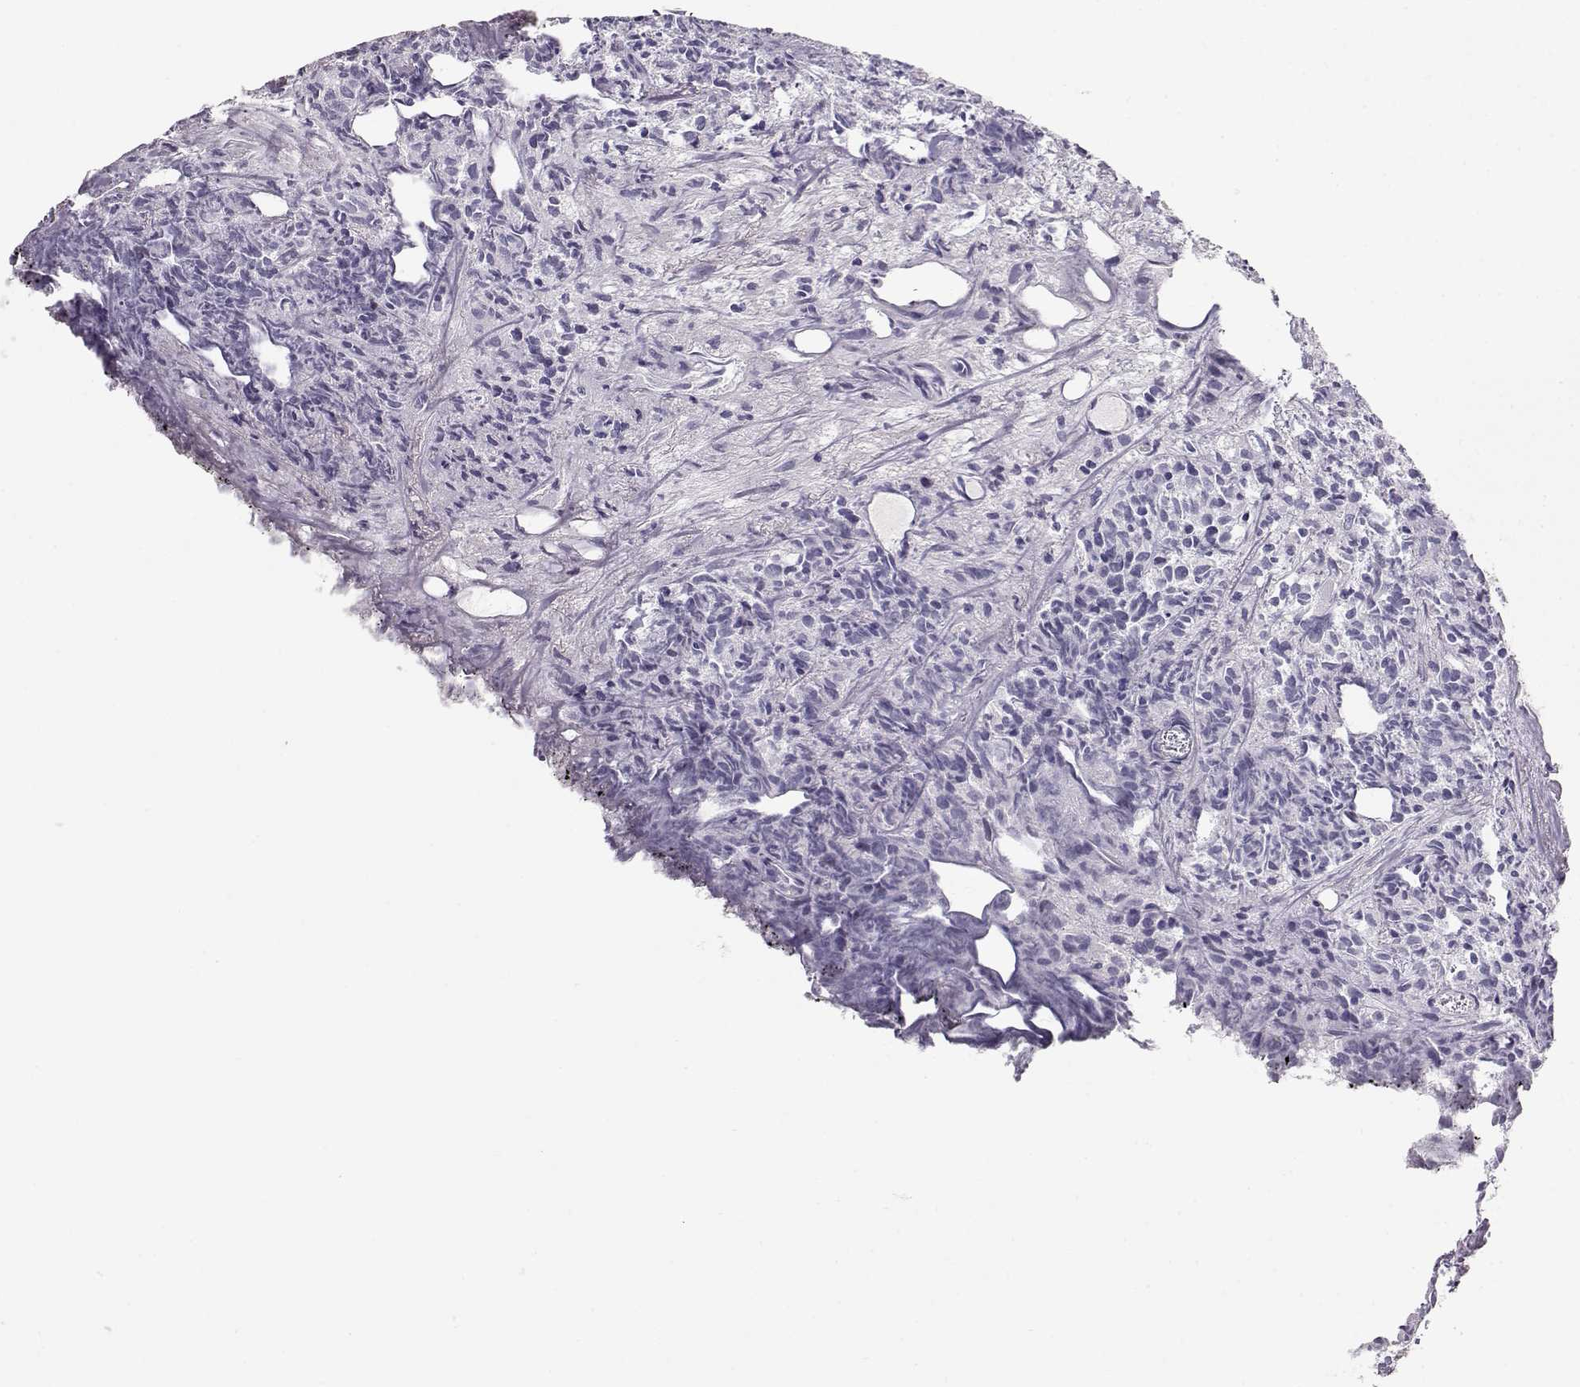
{"staining": {"intensity": "negative", "quantity": "none", "location": "none"}, "tissue": "prostate cancer", "cell_type": "Tumor cells", "image_type": "cancer", "snomed": [{"axis": "morphology", "description": "Adenocarcinoma, High grade"}, {"axis": "topography", "description": "Prostate"}], "caption": "Protein analysis of prostate adenocarcinoma (high-grade) exhibits no significant positivity in tumor cells. The staining is performed using DAB brown chromogen with nuclei counter-stained in using hematoxylin.", "gene": "TEPP", "patient": {"sex": "male", "age": 58}}